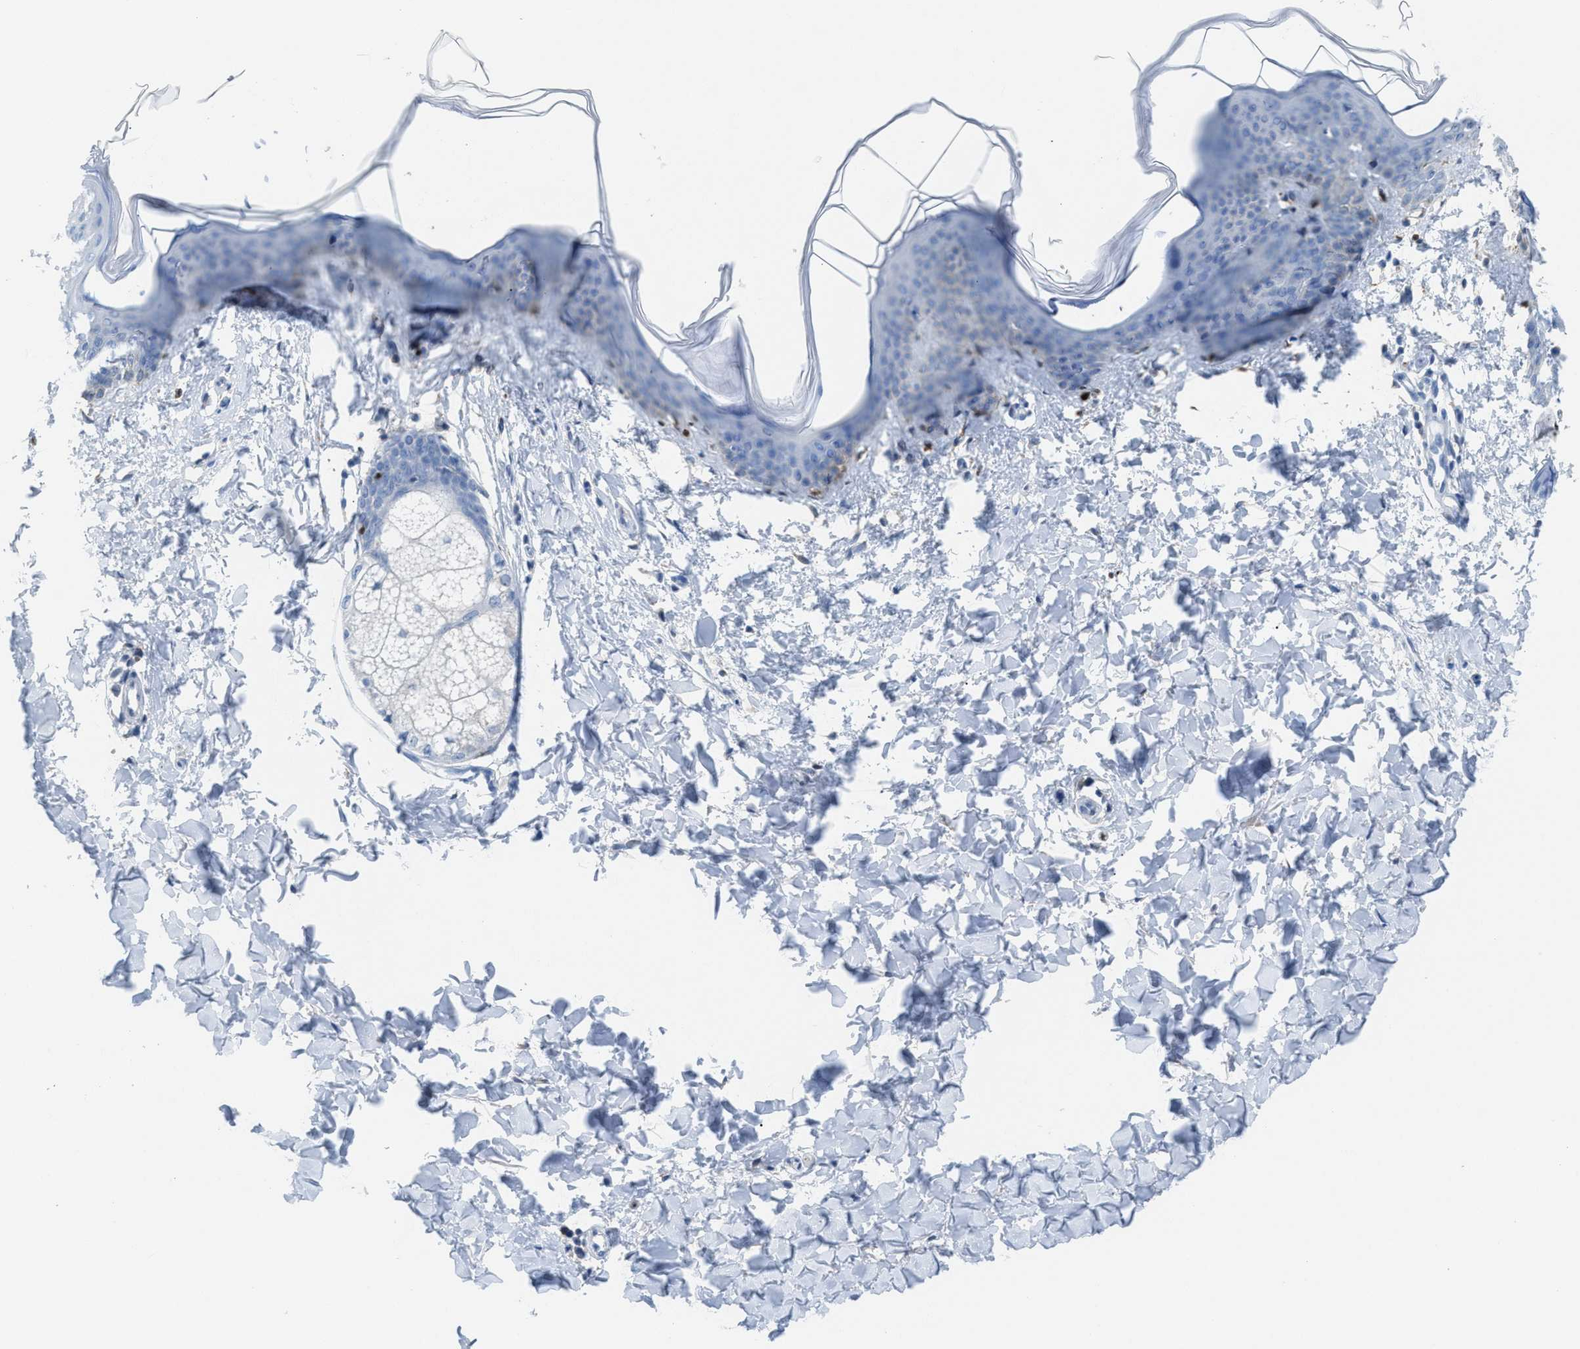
{"staining": {"intensity": "negative", "quantity": "none", "location": "none"}, "tissue": "skin", "cell_type": "Fibroblasts", "image_type": "normal", "snomed": [{"axis": "morphology", "description": "Normal tissue, NOS"}, {"axis": "topography", "description": "Skin"}], "caption": "Skin was stained to show a protein in brown. There is no significant expression in fibroblasts.", "gene": "ASPA", "patient": {"sex": "female", "age": 17}}